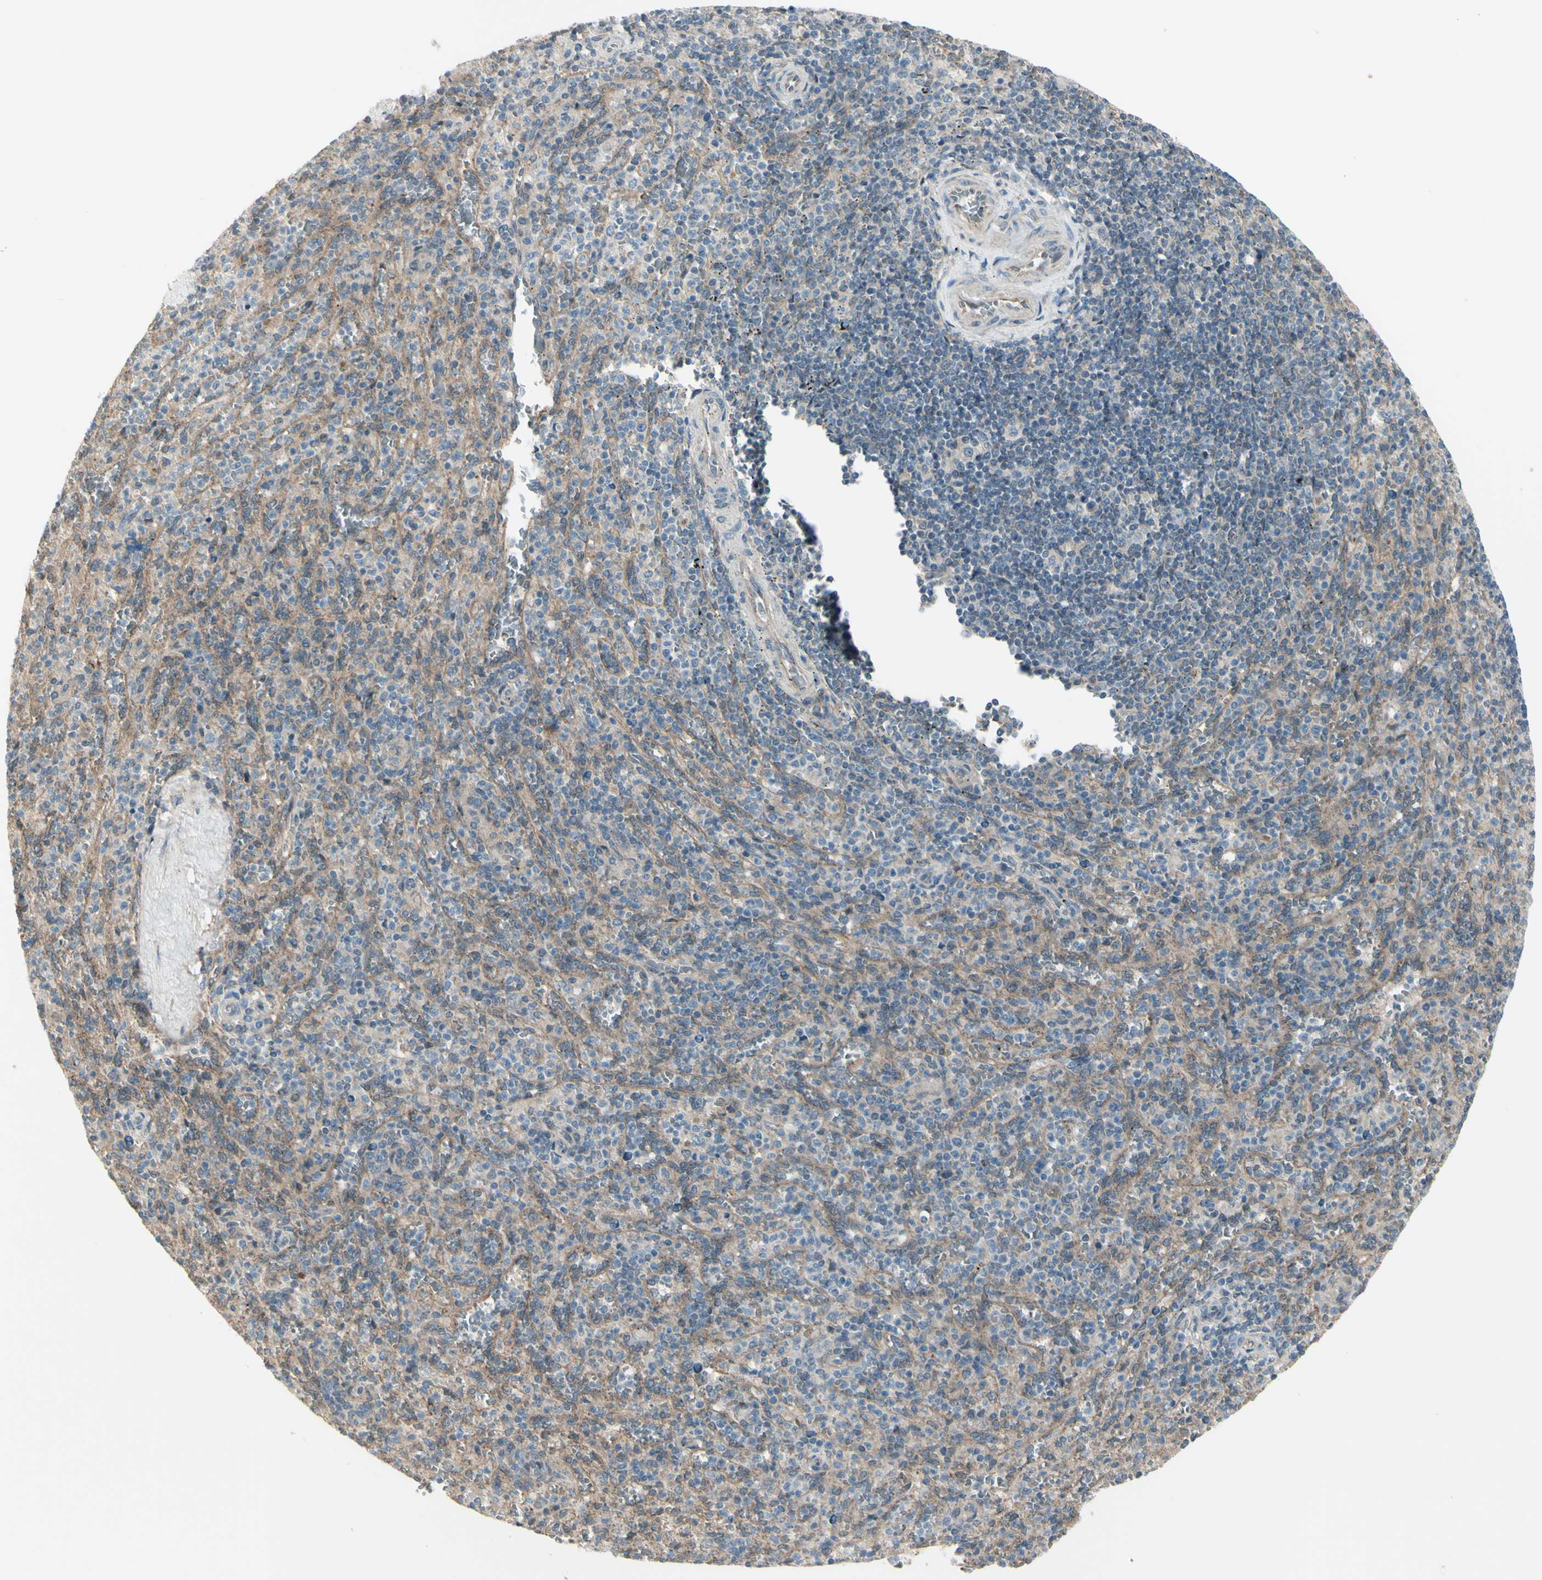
{"staining": {"intensity": "weak", "quantity": "25%-75%", "location": "cytoplasmic/membranous"}, "tissue": "spleen", "cell_type": "Cells in red pulp", "image_type": "normal", "snomed": [{"axis": "morphology", "description": "Normal tissue, NOS"}, {"axis": "topography", "description": "Spleen"}], "caption": "This image shows normal spleen stained with immunohistochemistry to label a protein in brown. The cytoplasmic/membranous of cells in red pulp show weak positivity for the protein. Nuclei are counter-stained blue.", "gene": "NAXD", "patient": {"sex": "male", "age": 36}}